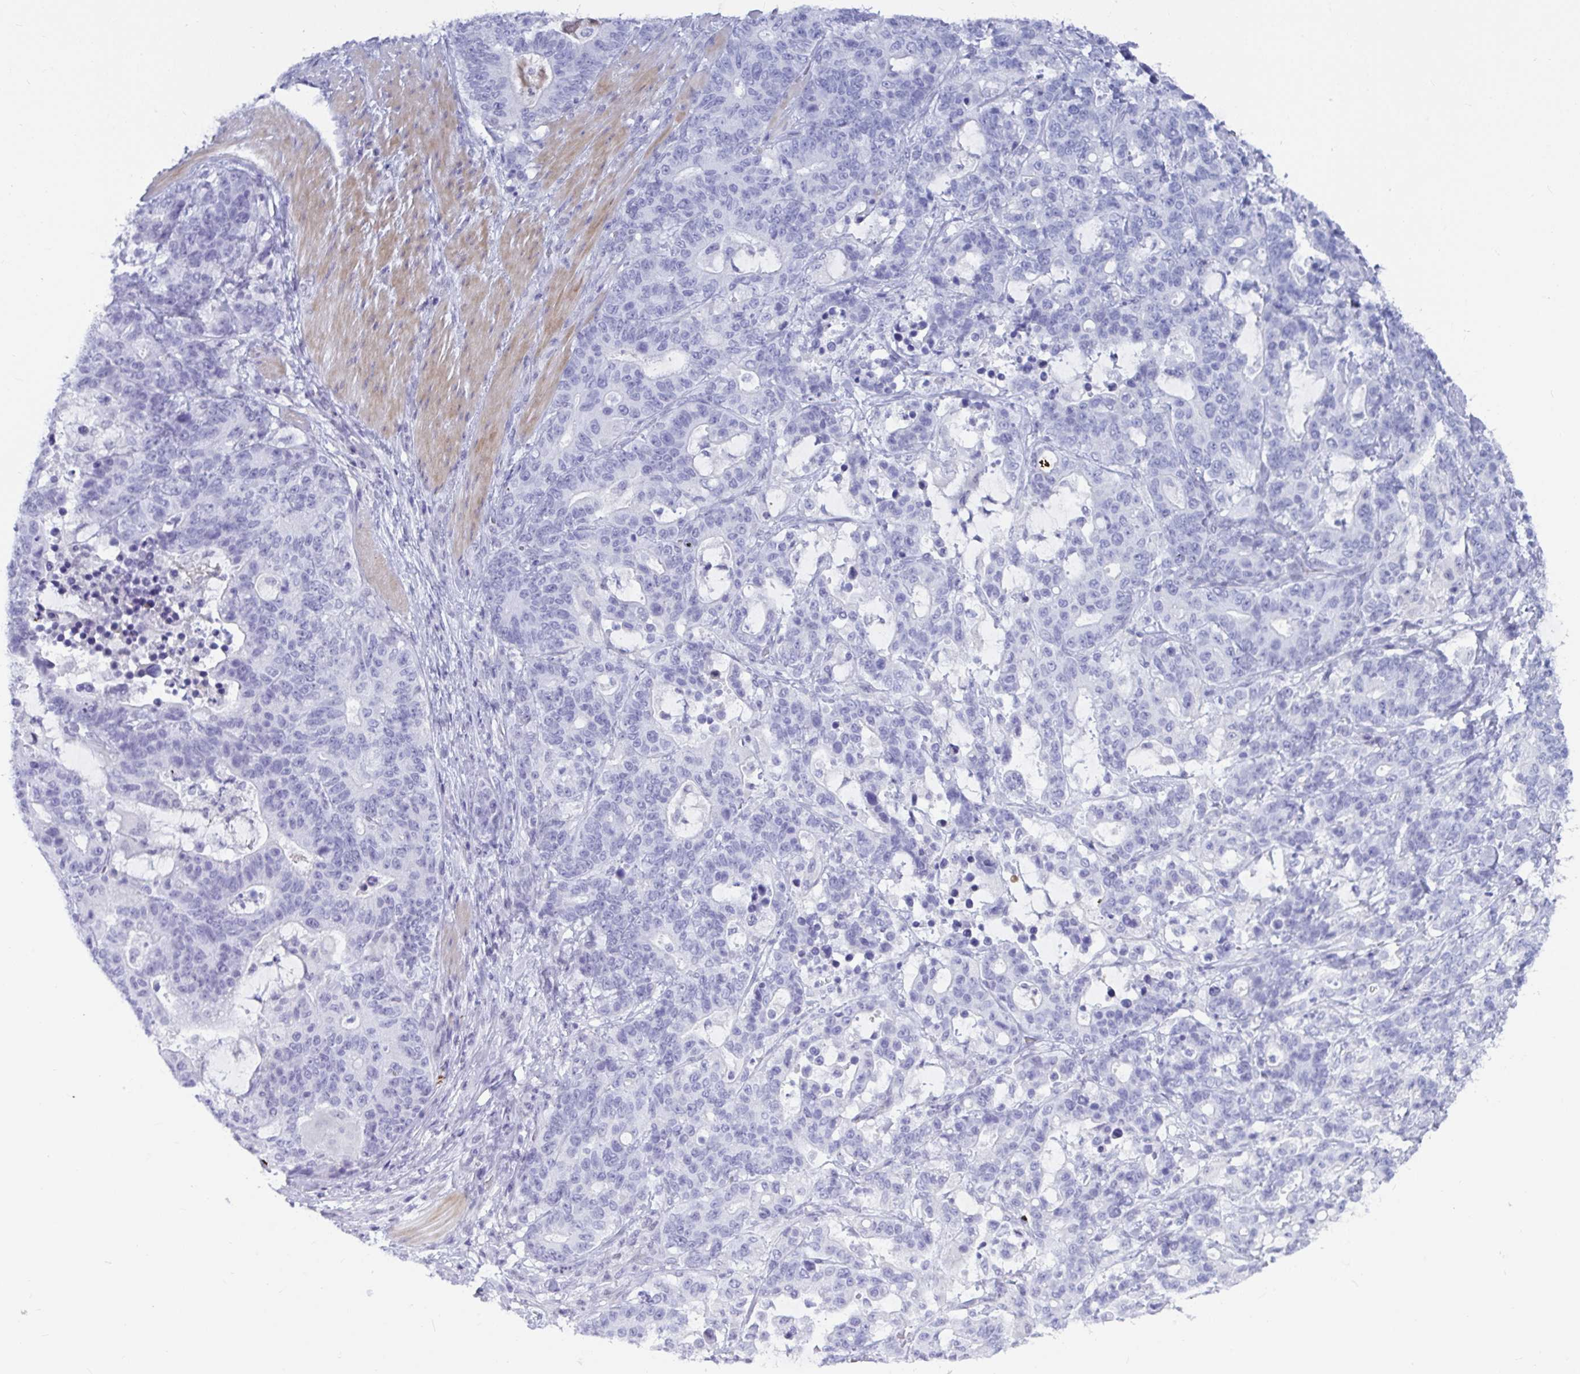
{"staining": {"intensity": "negative", "quantity": "none", "location": "none"}, "tissue": "stomach cancer", "cell_type": "Tumor cells", "image_type": "cancer", "snomed": [{"axis": "morphology", "description": "Normal tissue, NOS"}, {"axis": "morphology", "description": "Adenocarcinoma, NOS"}, {"axis": "topography", "description": "Stomach"}], "caption": "A micrograph of stomach cancer (adenocarcinoma) stained for a protein displays no brown staining in tumor cells. (DAB IHC visualized using brightfield microscopy, high magnification).", "gene": "NPY", "patient": {"sex": "female", "age": 64}}